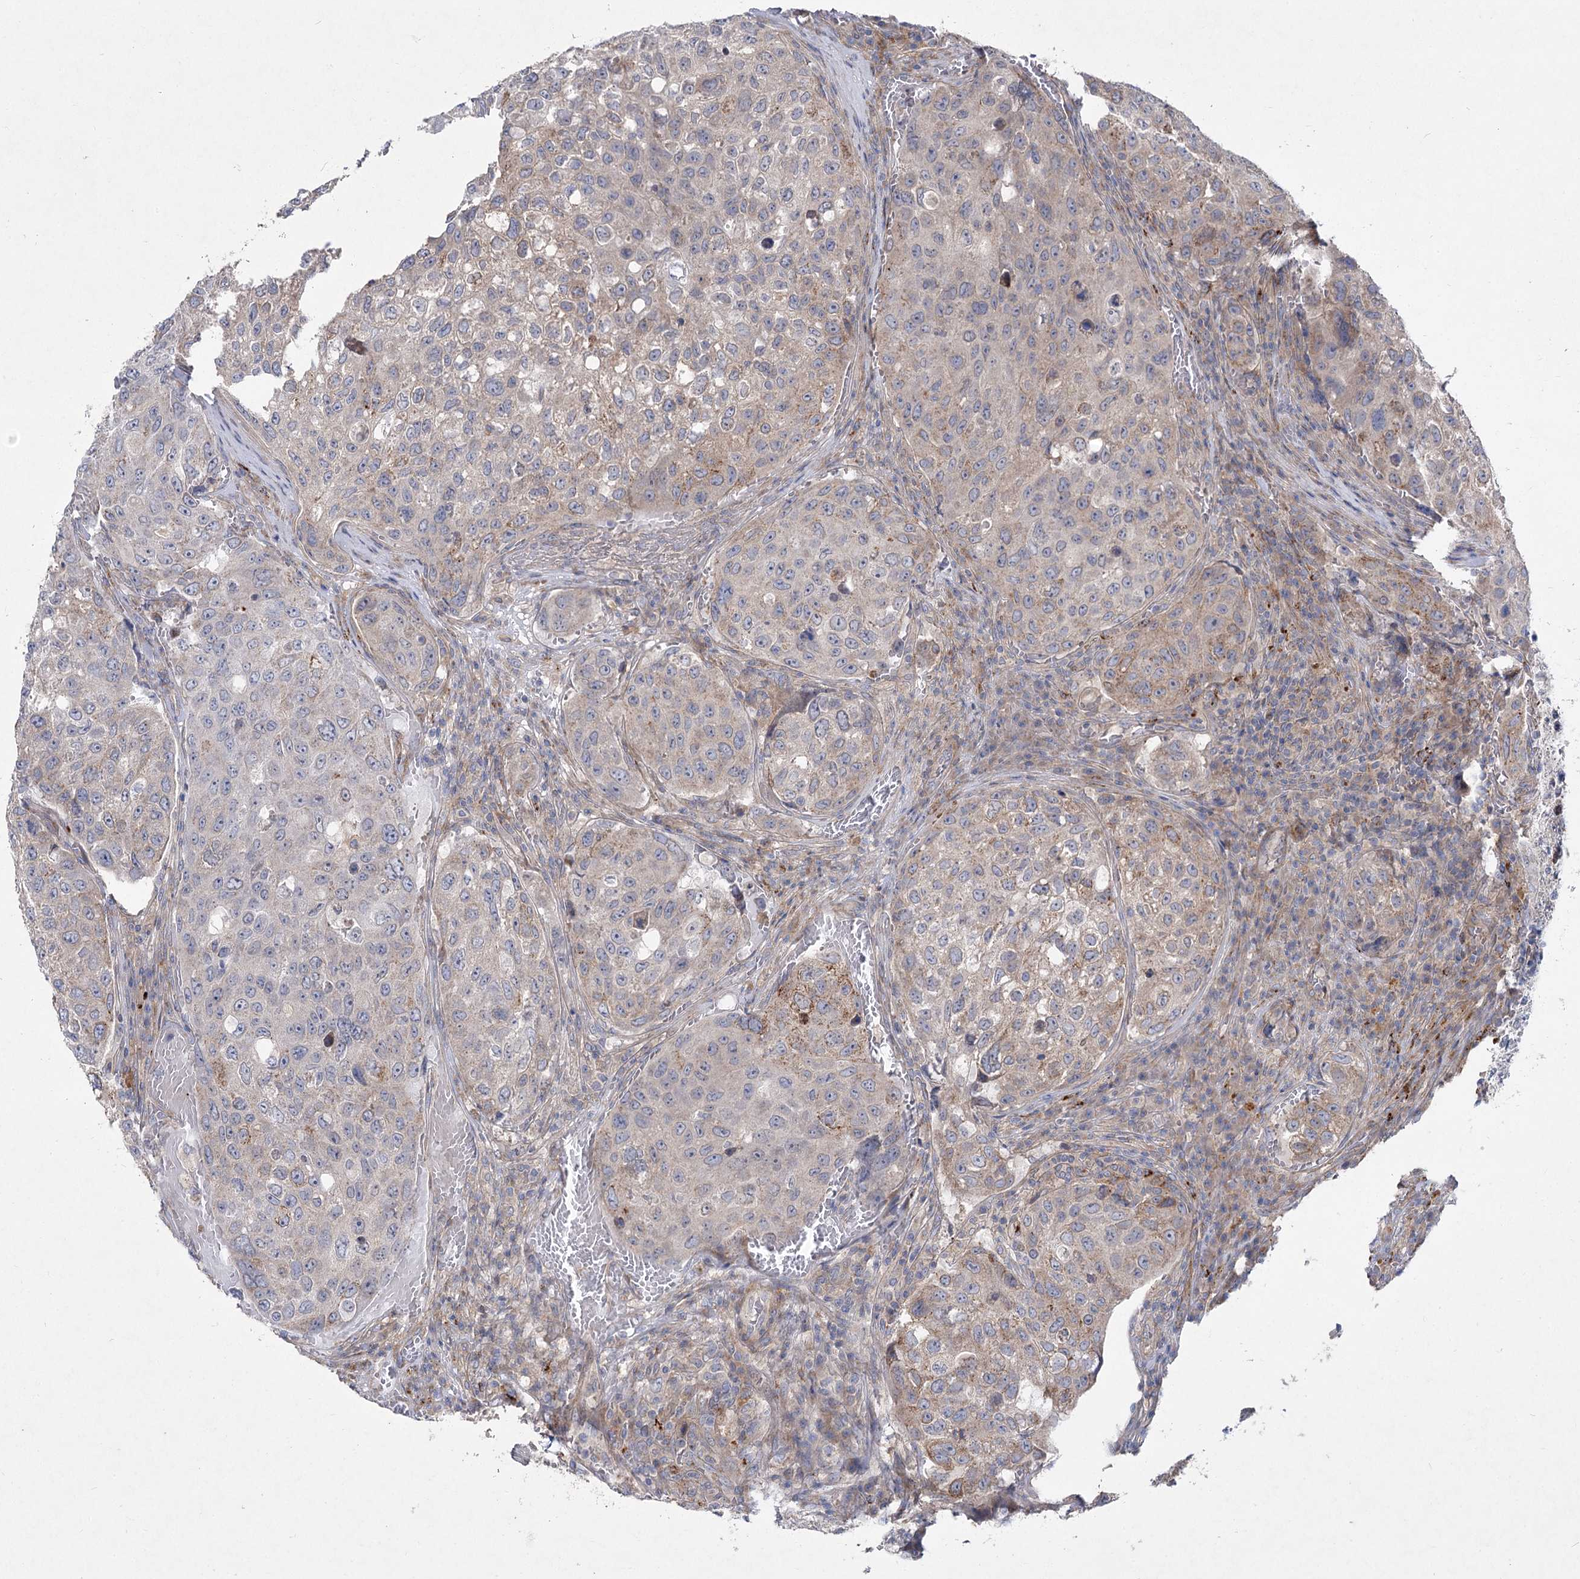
{"staining": {"intensity": "weak", "quantity": "<25%", "location": "cytoplasmic/membranous"}, "tissue": "urothelial cancer", "cell_type": "Tumor cells", "image_type": "cancer", "snomed": [{"axis": "morphology", "description": "Urothelial carcinoma, High grade"}, {"axis": "topography", "description": "Lymph node"}, {"axis": "topography", "description": "Urinary bladder"}], "caption": "High power microscopy micrograph of an IHC image of urothelial cancer, revealing no significant positivity in tumor cells.", "gene": "SH3BP5L", "patient": {"sex": "male", "age": 51}}